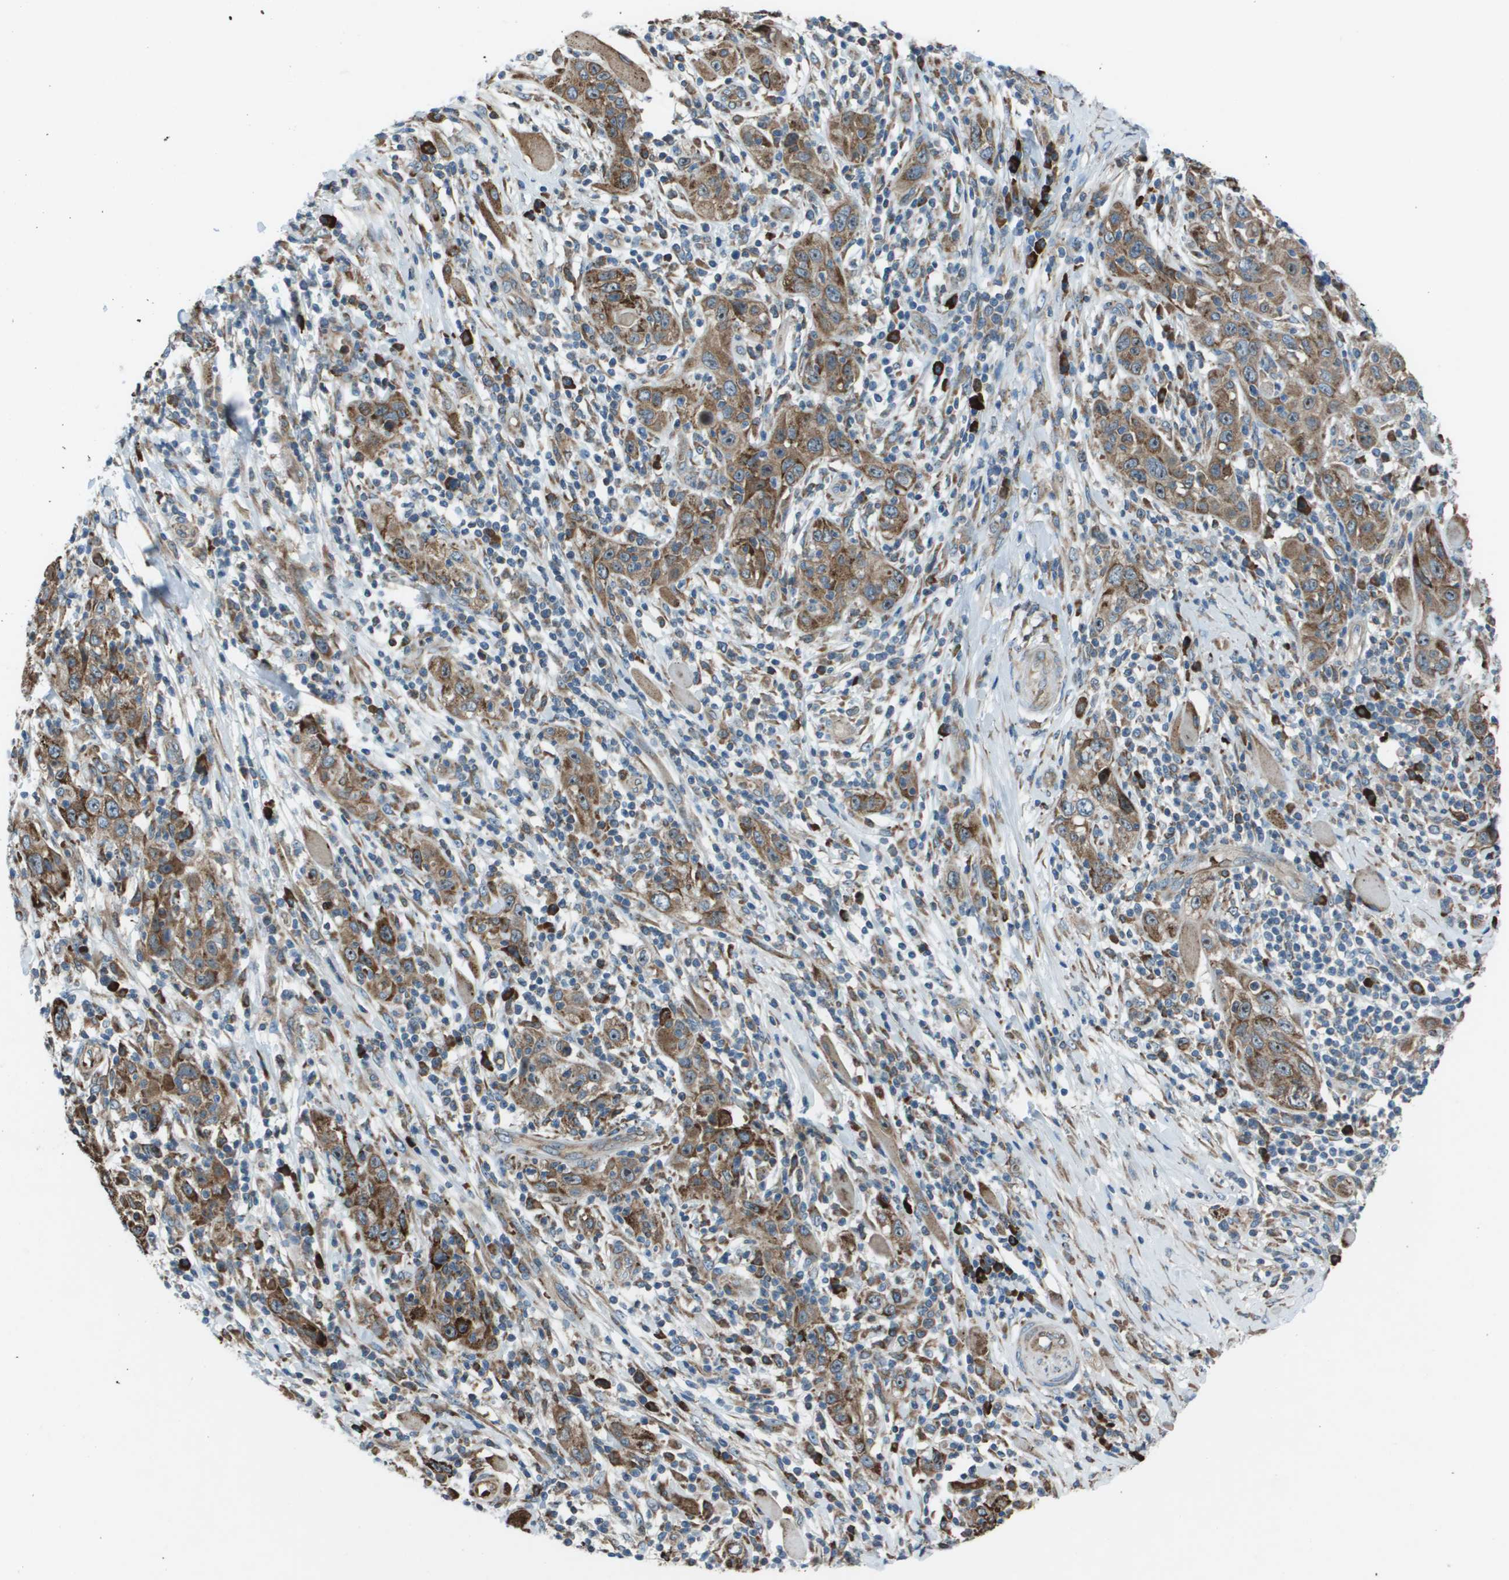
{"staining": {"intensity": "moderate", "quantity": ">75%", "location": "cytoplasmic/membranous"}, "tissue": "skin cancer", "cell_type": "Tumor cells", "image_type": "cancer", "snomed": [{"axis": "morphology", "description": "Squamous cell carcinoma, NOS"}, {"axis": "topography", "description": "Skin"}], "caption": "A brown stain highlights moderate cytoplasmic/membranous positivity of a protein in human squamous cell carcinoma (skin) tumor cells. (Brightfield microscopy of DAB IHC at high magnification).", "gene": "UTS2", "patient": {"sex": "female", "age": 88}}